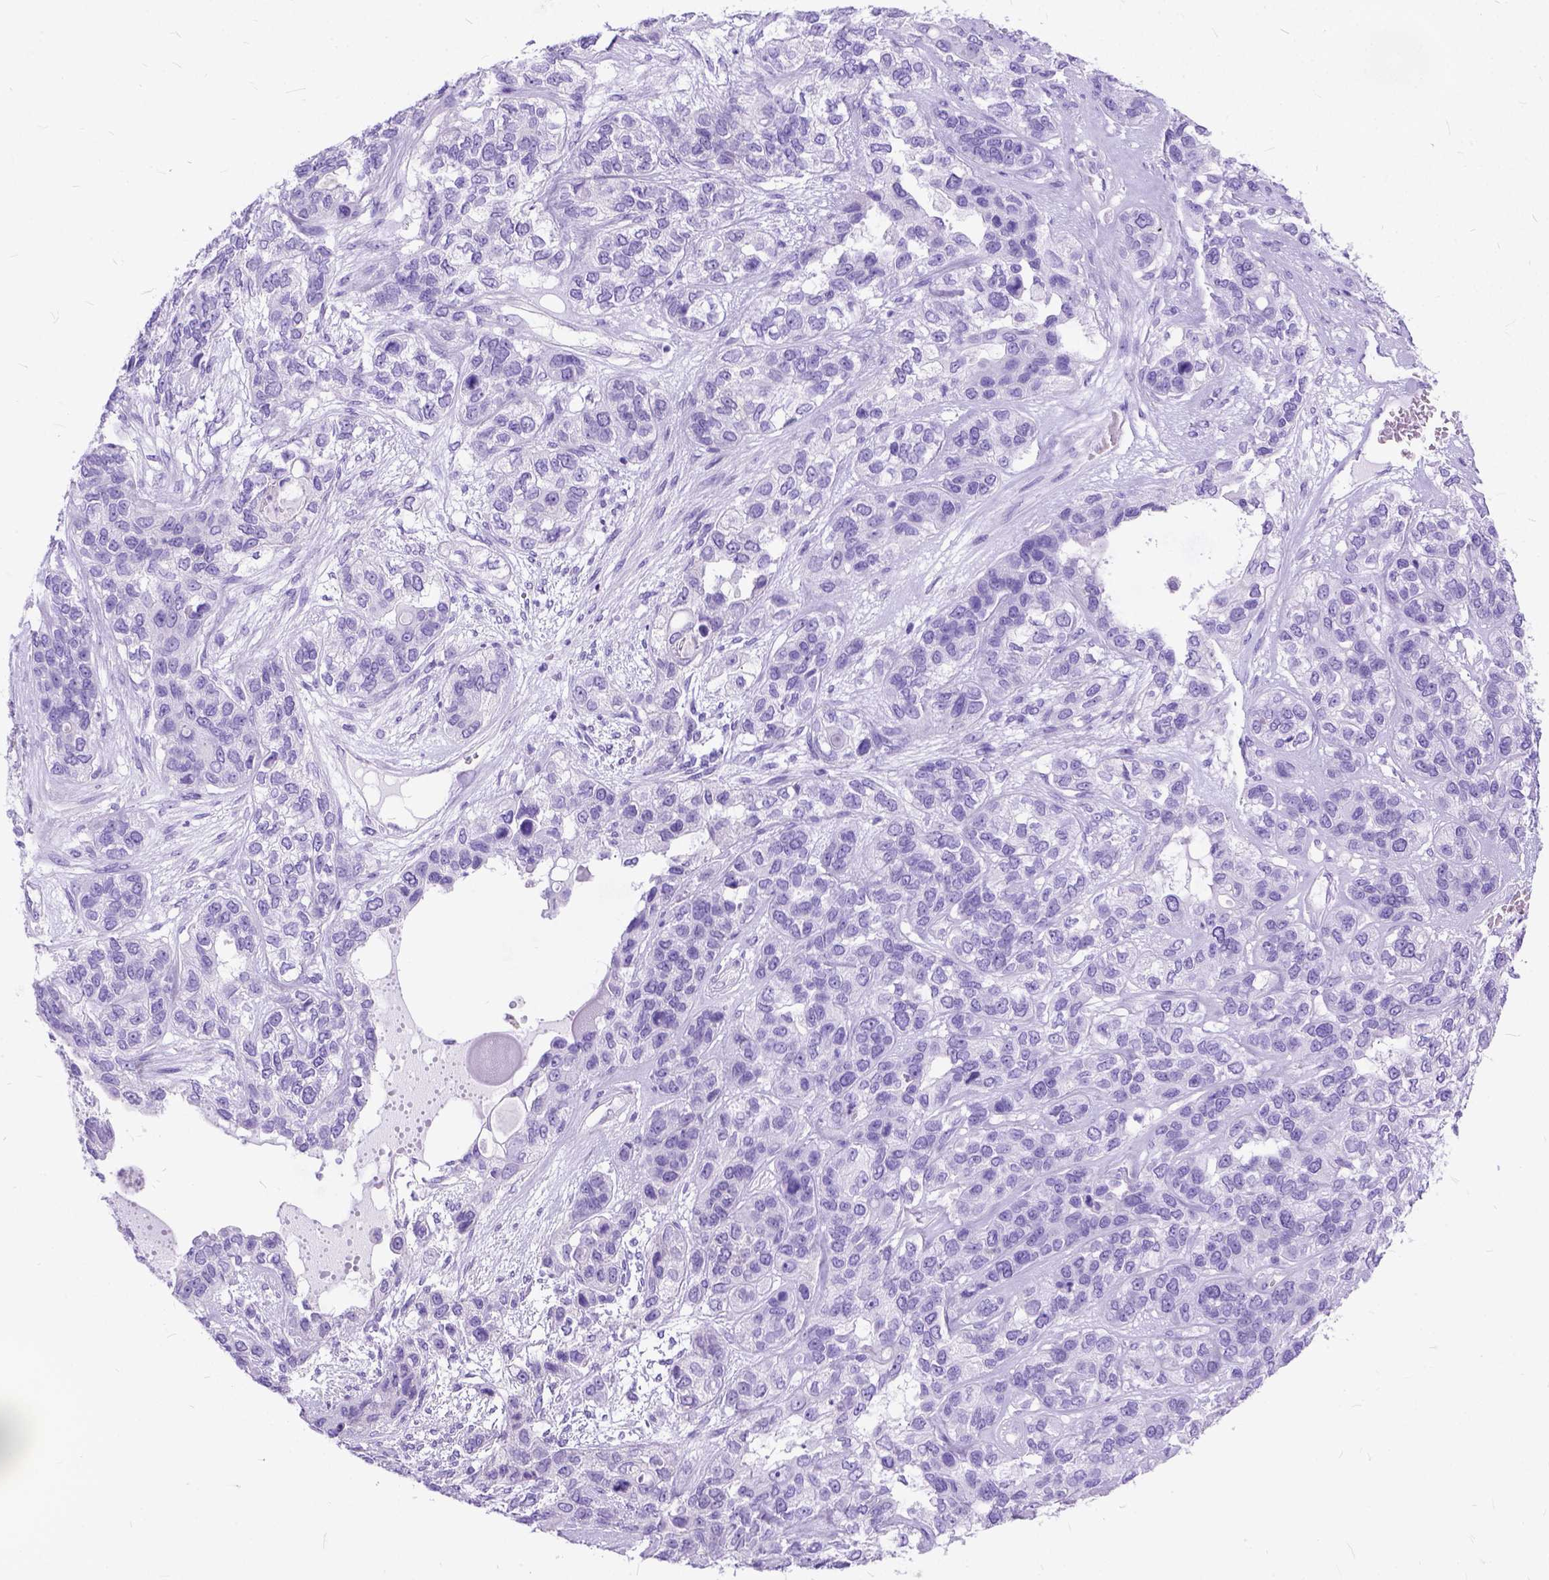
{"staining": {"intensity": "negative", "quantity": "none", "location": "none"}, "tissue": "lung cancer", "cell_type": "Tumor cells", "image_type": "cancer", "snomed": [{"axis": "morphology", "description": "Squamous cell carcinoma, NOS"}, {"axis": "topography", "description": "Lung"}], "caption": "Tumor cells show no significant positivity in squamous cell carcinoma (lung). (Stains: DAB (3,3'-diaminobenzidine) immunohistochemistry with hematoxylin counter stain, Microscopy: brightfield microscopy at high magnification).", "gene": "C1QTNF3", "patient": {"sex": "female", "age": 70}}